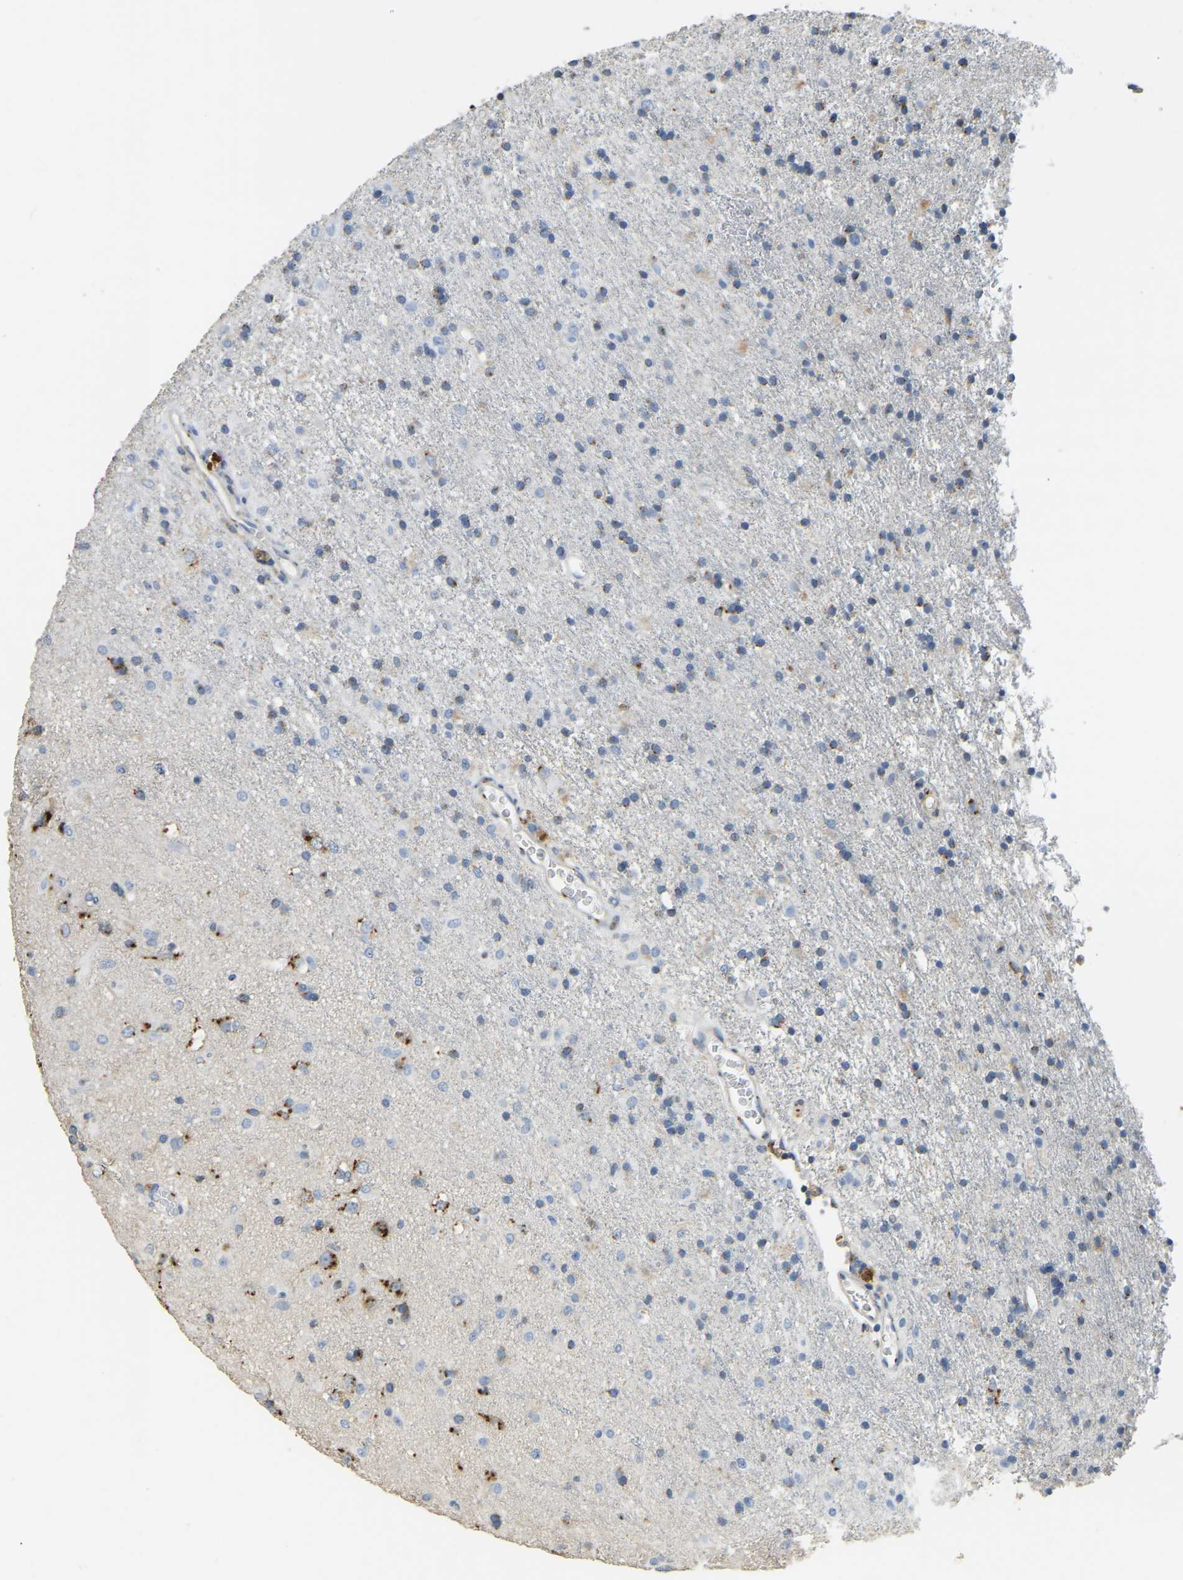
{"staining": {"intensity": "negative", "quantity": "none", "location": "none"}, "tissue": "glioma", "cell_type": "Tumor cells", "image_type": "cancer", "snomed": [{"axis": "morphology", "description": "Glioma, malignant, Low grade"}, {"axis": "topography", "description": "Brain"}], "caption": "DAB immunohistochemical staining of human glioma reveals no significant expression in tumor cells.", "gene": "FAM174A", "patient": {"sex": "male", "age": 65}}